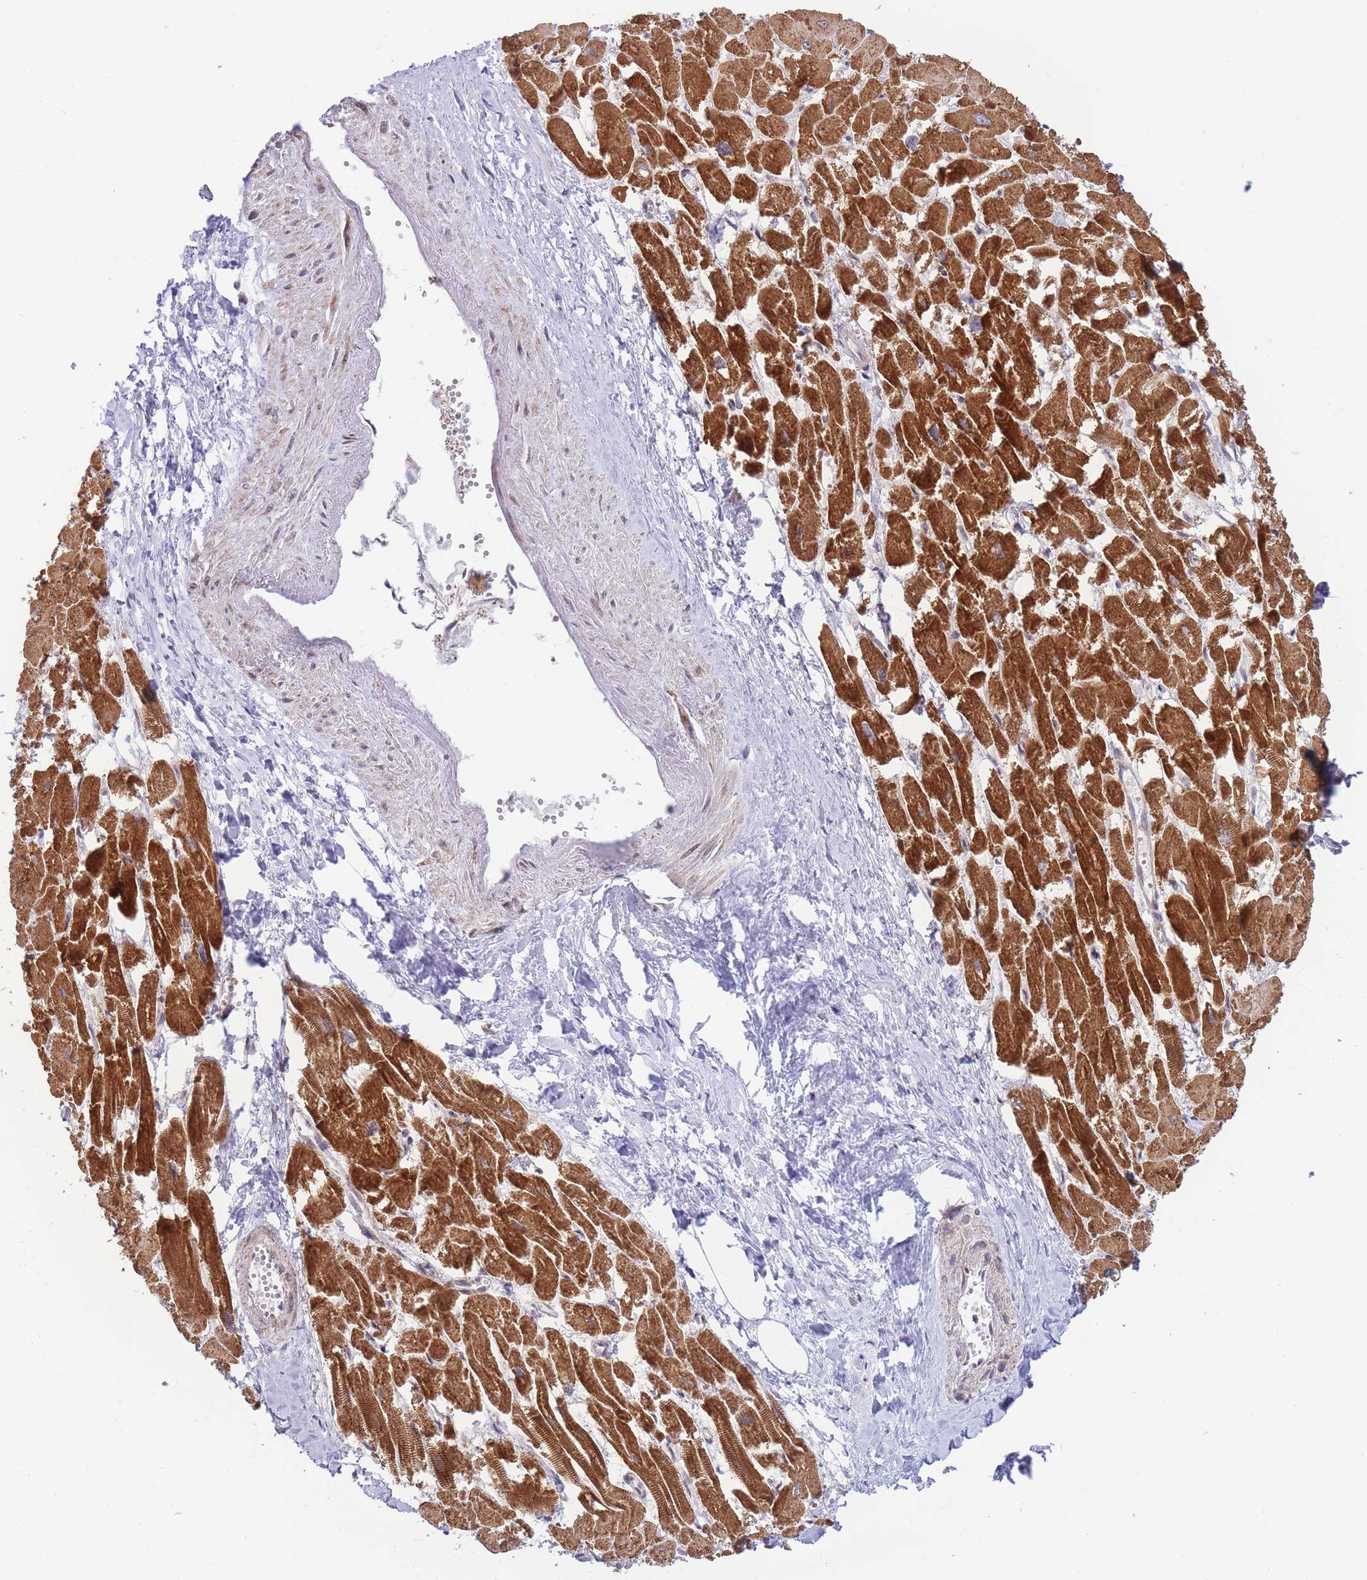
{"staining": {"intensity": "strong", "quantity": ">75%", "location": "cytoplasmic/membranous"}, "tissue": "heart muscle", "cell_type": "Cardiomyocytes", "image_type": "normal", "snomed": [{"axis": "morphology", "description": "Normal tissue, NOS"}, {"axis": "topography", "description": "Heart"}], "caption": "Immunohistochemistry image of normal heart muscle stained for a protein (brown), which exhibits high levels of strong cytoplasmic/membranous staining in about >75% of cardiomyocytes.", "gene": "BOD1L1", "patient": {"sex": "male", "age": 54}}